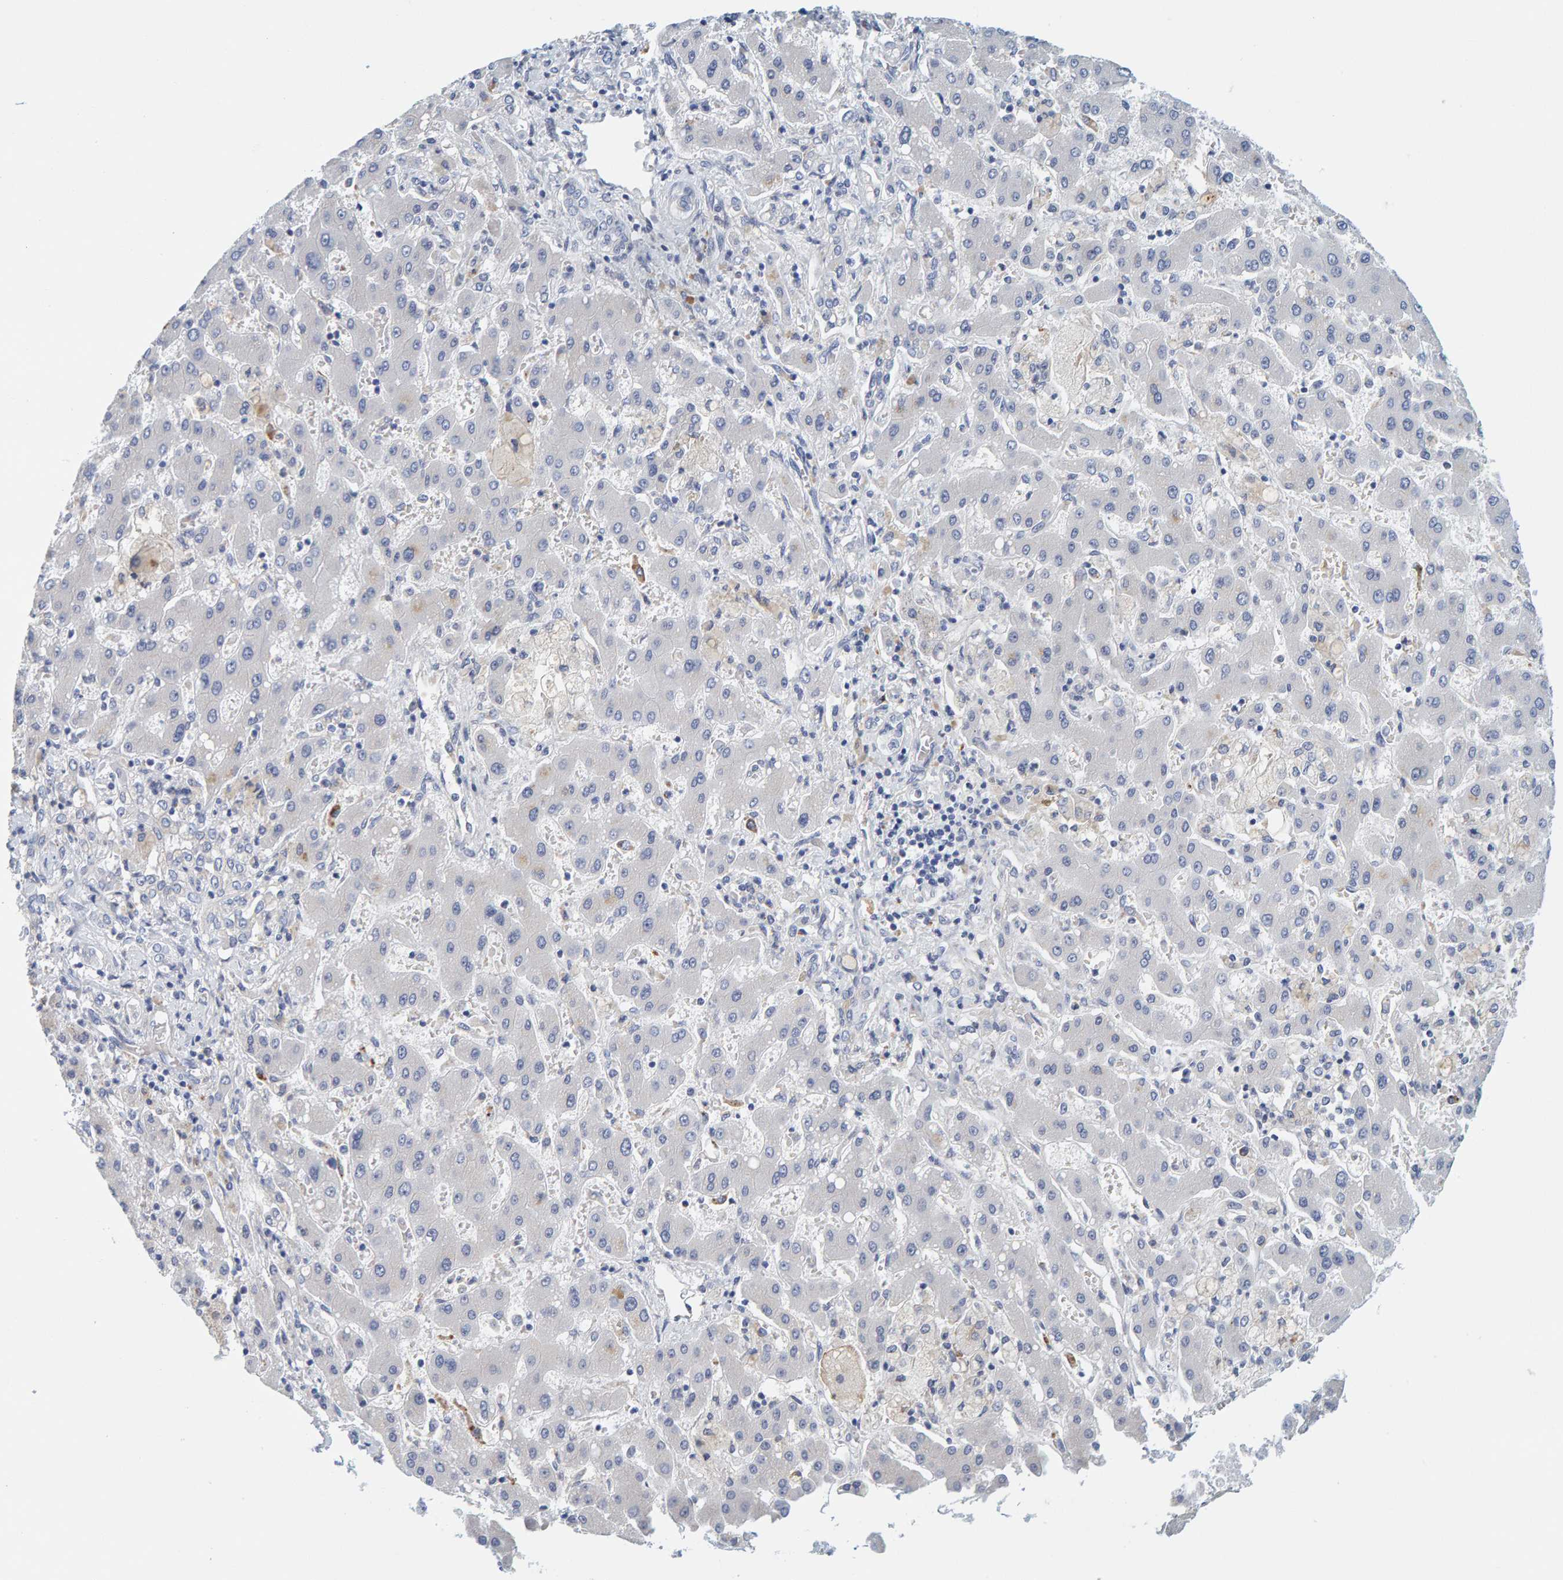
{"staining": {"intensity": "negative", "quantity": "none", "location": "none"}, "tissue": "liver cancer", "cell_type": "Tumor cells", "image_type": "cancer", "snomed": [{"axis": "morphology", "description": "Cholangiocarcinoma"}, {"axis": "topography", "description": "Liver"}], "caption": "Immunohistochemistry histopathology image of neoplastic tissue: human liver cancer stained with DAB (3,3'-diaminobenzidine) shows no significant protein expression in tumor cells.", "gene": "MOG", "patient": {"sex": "male", "age": 50}}